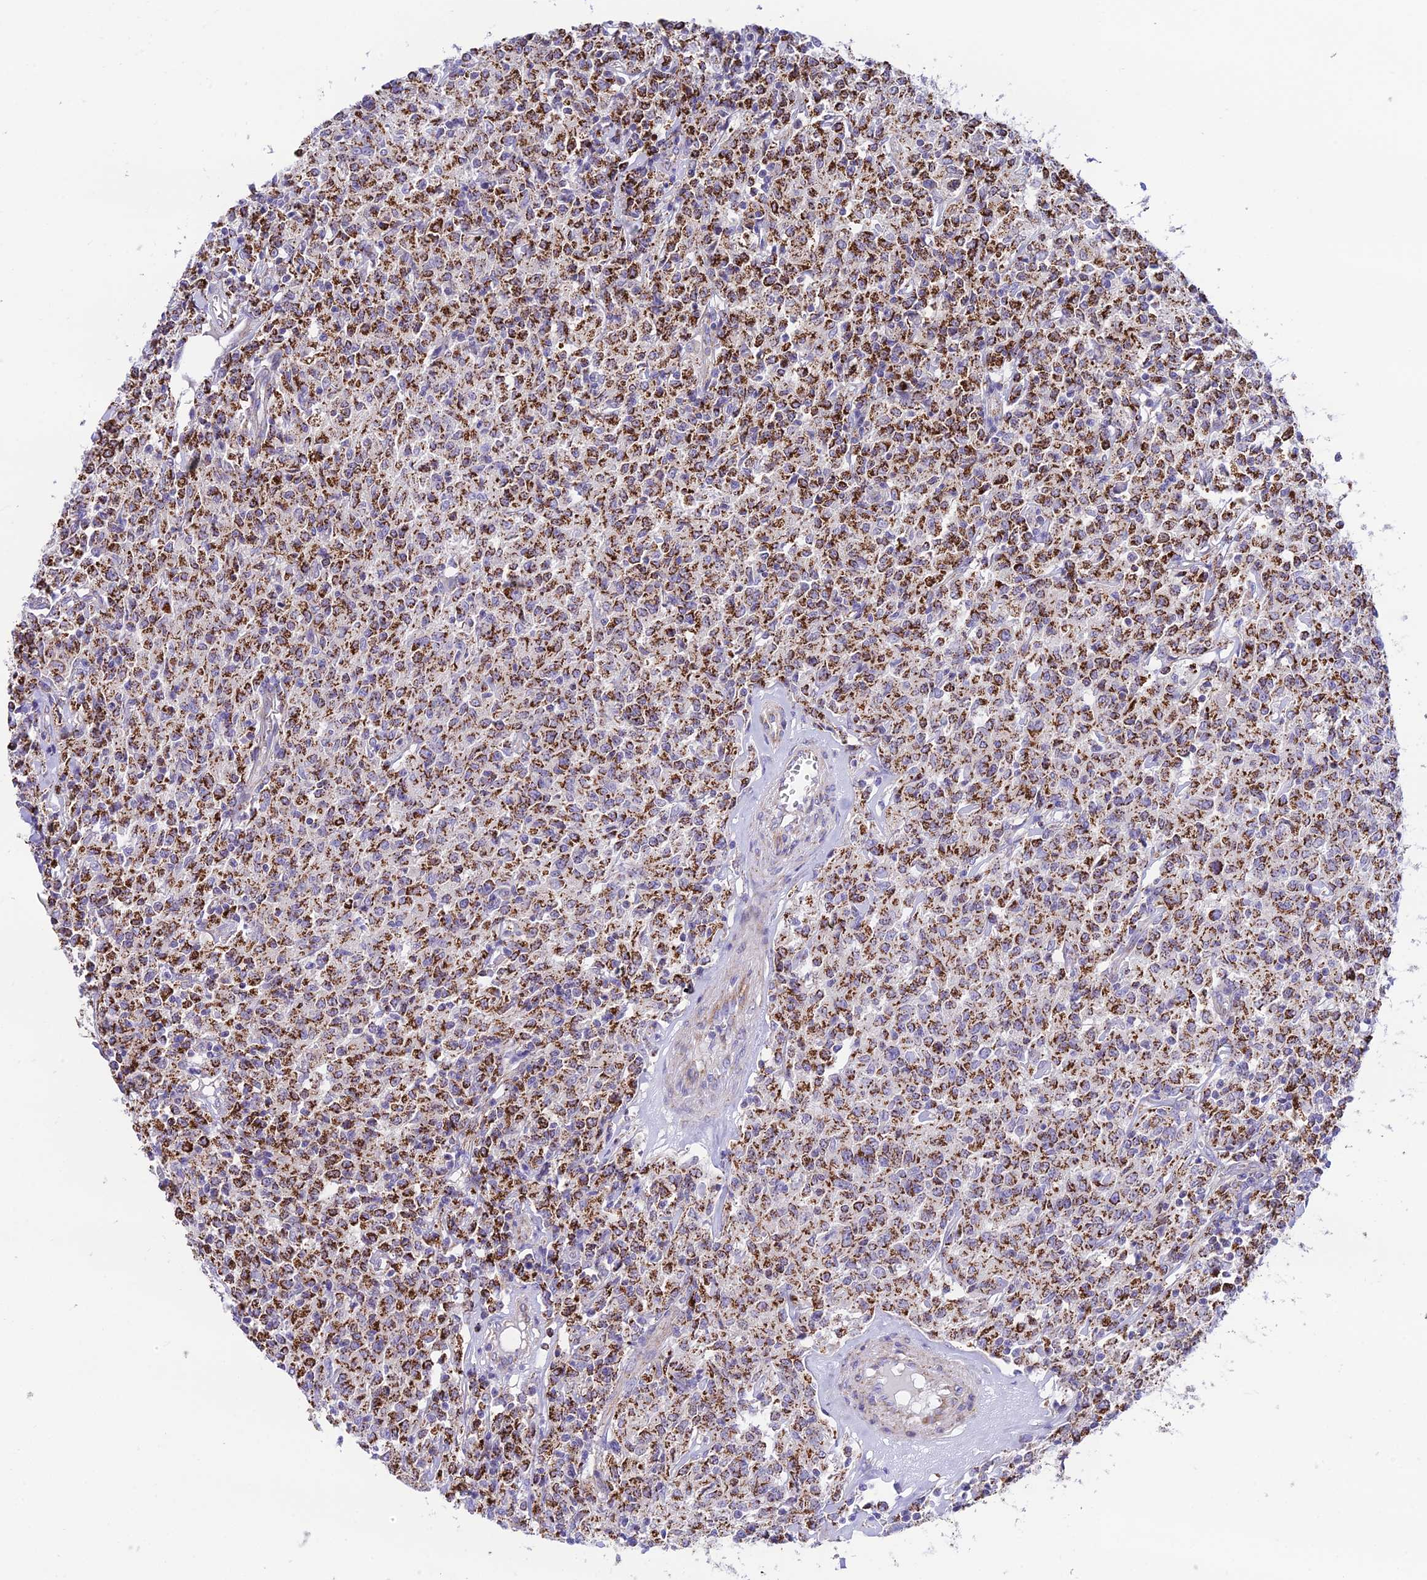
{"staining": {"intensity": "strong", "quantity": ">75%", "location": "cytoplasmic/membranous"}, "tissue": "lymphoma", "cell_type": "Tumor cells", "image_type": "cancer", "snomed": [{"axis": "morphology", "description": "Malignant lymphoma, non-Hodgkin's type, Low grade"}, {"axis": "topography", "description": "Small intestine"}], "caption": "Immunohistochemical staining of human low-grade malignant lymphoma, non-Hodgkin's type demonstrates strong cytoplasmic/membranous protein staining in about >75% of tumor cells.", "gene": "HSDL2", "patient": {"sex": "female", "age": 59}}